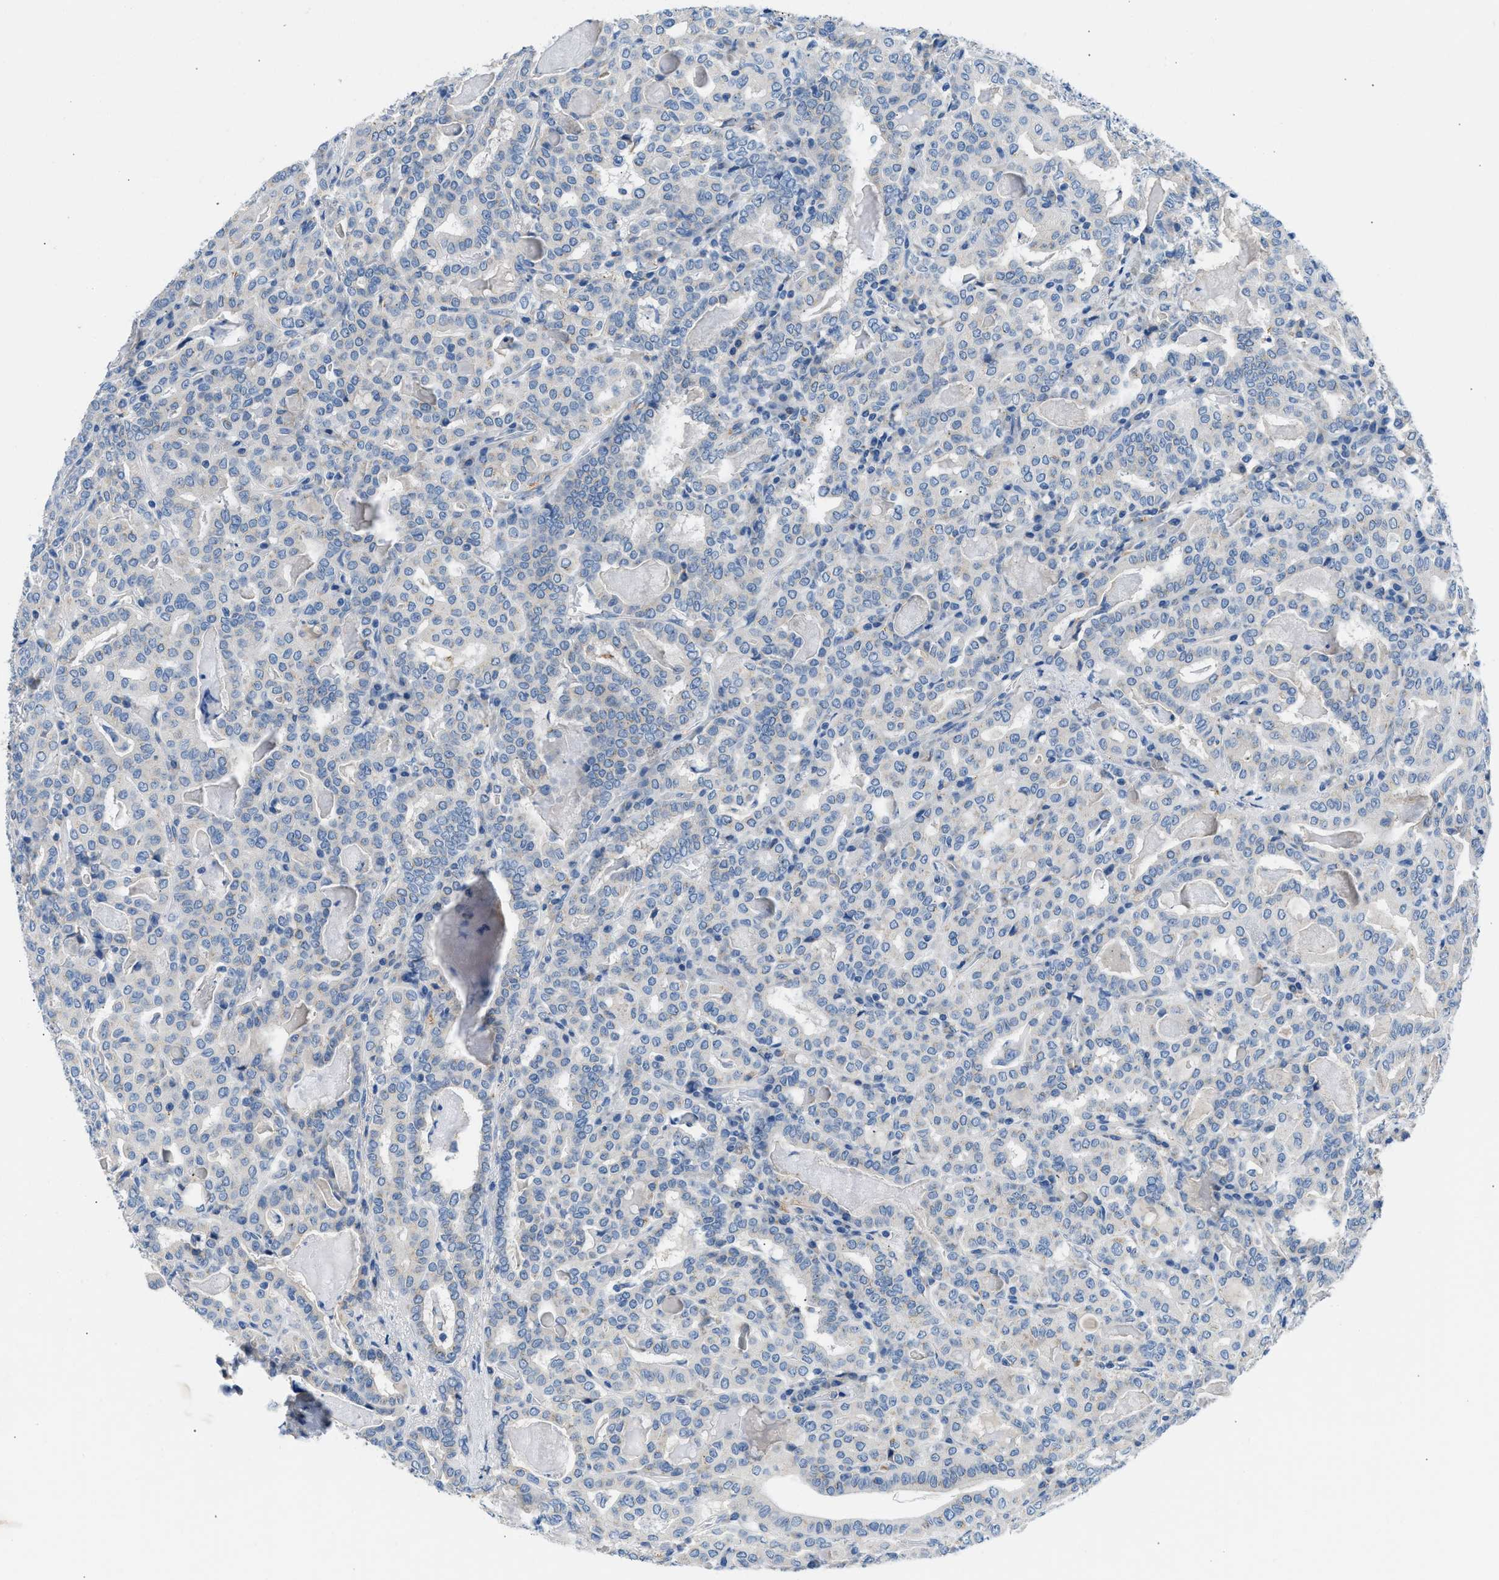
{"staining": {"intensity": "weak", "quantity": "<25%", "location": "cytoplasmic/membranous"}, "tissue": "thyroid cancer", "cell_type": "Tumor cells", "image_type": "cancer", "snomed": [{"axis": "morphology", "description": "Papillary adenocarcinoma, NOS"}, {"axis": "topography", "description": "Thyroid gland"}], "caption": "Immunohistochemistry image of thyroid papillary adenocarcinoma stained for a protein (brown), which shows no expression in tumor cells.", "gene": "BNC2", "patient": {"sex": "female", "age": 42}}